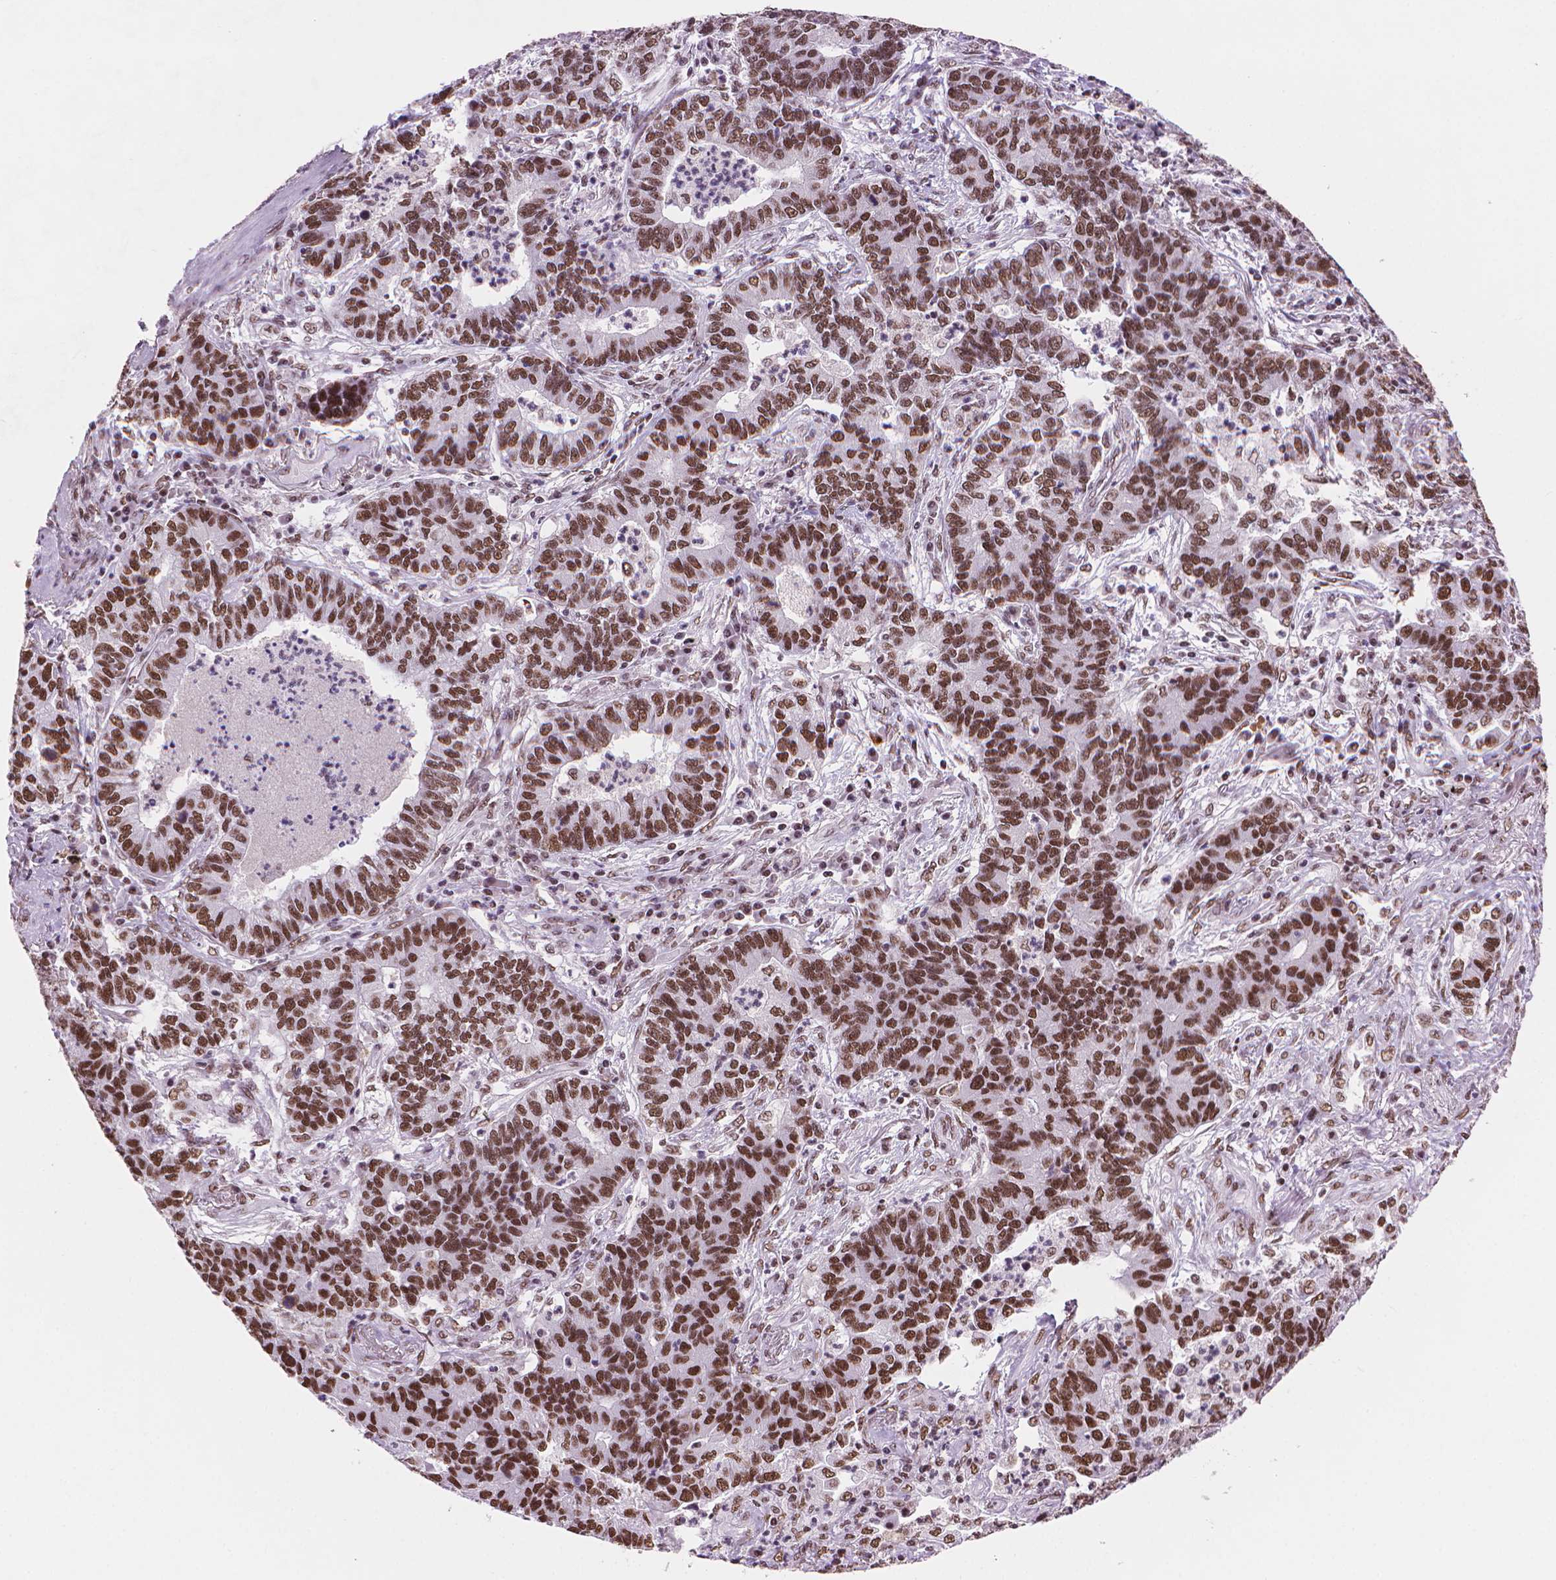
{"staining": {"intensity": "moderate", "quantity": ">75%", "location": "nuclear"}, "tissue": "lung cancer", "cell_type": "Tumor cells", "image_type": "cancer", "snomed": [{"axis": "morphology", "description": "Adenocarcinoma, NOS"}, {"axis": "topography", "description": "Lung"}], "caption": "Adenocarcinoma (lung) tissue exhibits moderate nuclear expression in approximately >75% of tumor cells", "gene": "RPA4", "patient": {"sex": "female", "age": 57}}